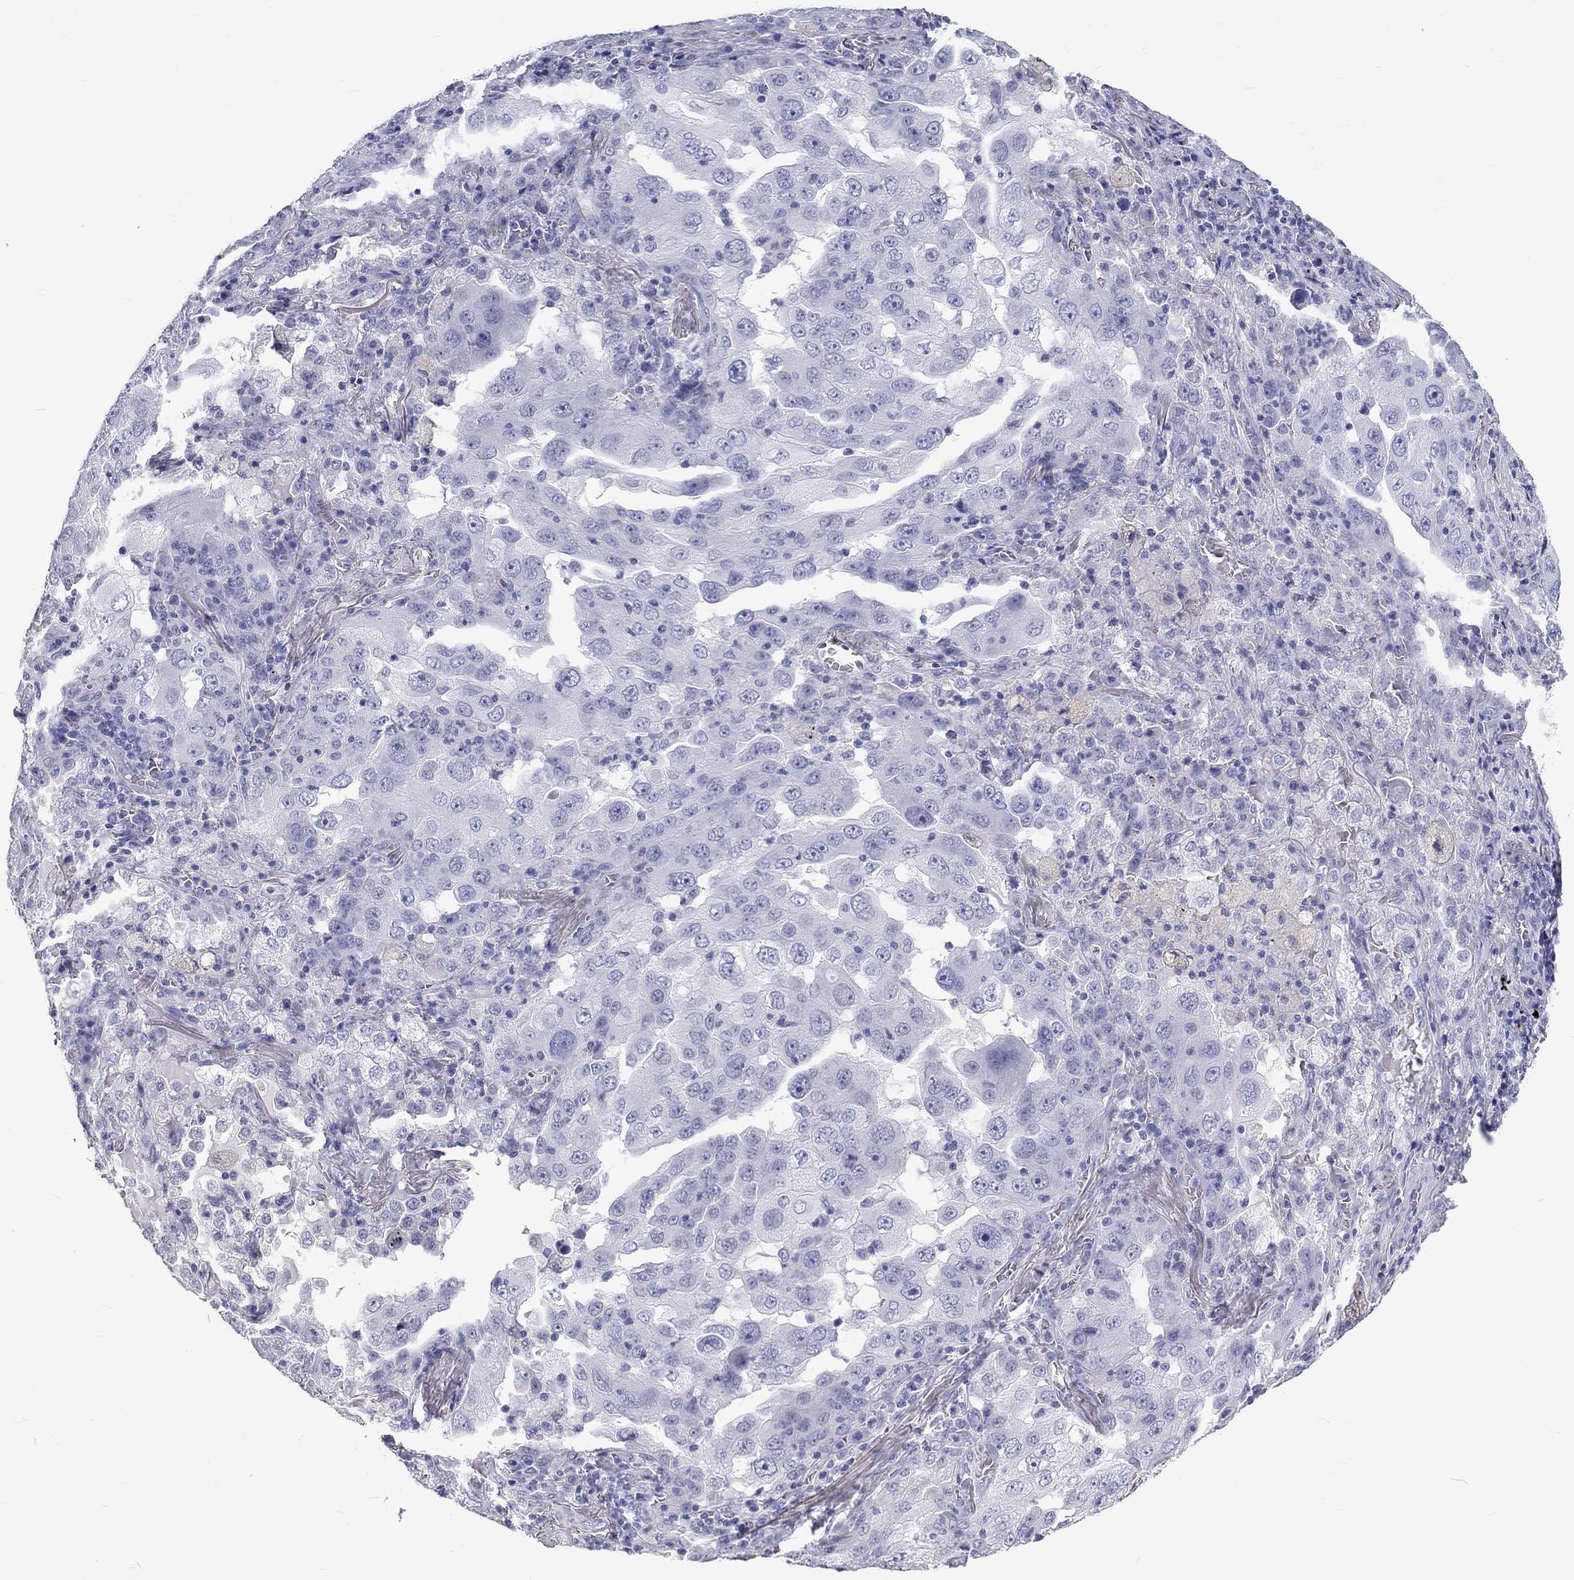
{"staining": {"intensity": "negative", "quantity": "none", "location": "none"}, "tissue": "lung cancer", "cell_type": "Tumor cells", "image_type": "cancer", "snomed": [{"axis": "morphology", "description": "Adenocarcinoma, NOS"}, {"axis": "topography", "description": "Lung"}], "caption": "An IHC histopathology image of adenocarcinoma (lung) is shown. There is no staining in tumor cells of adenocarcinoma (lung). The staining was performed using DAB to visualize the protein expression in brown, while the nuclei were stained in blue with hematoxylin (Magnification: 20x).", "gene": "DNALI1", "patient": {"sex": "female", "age": 61}}